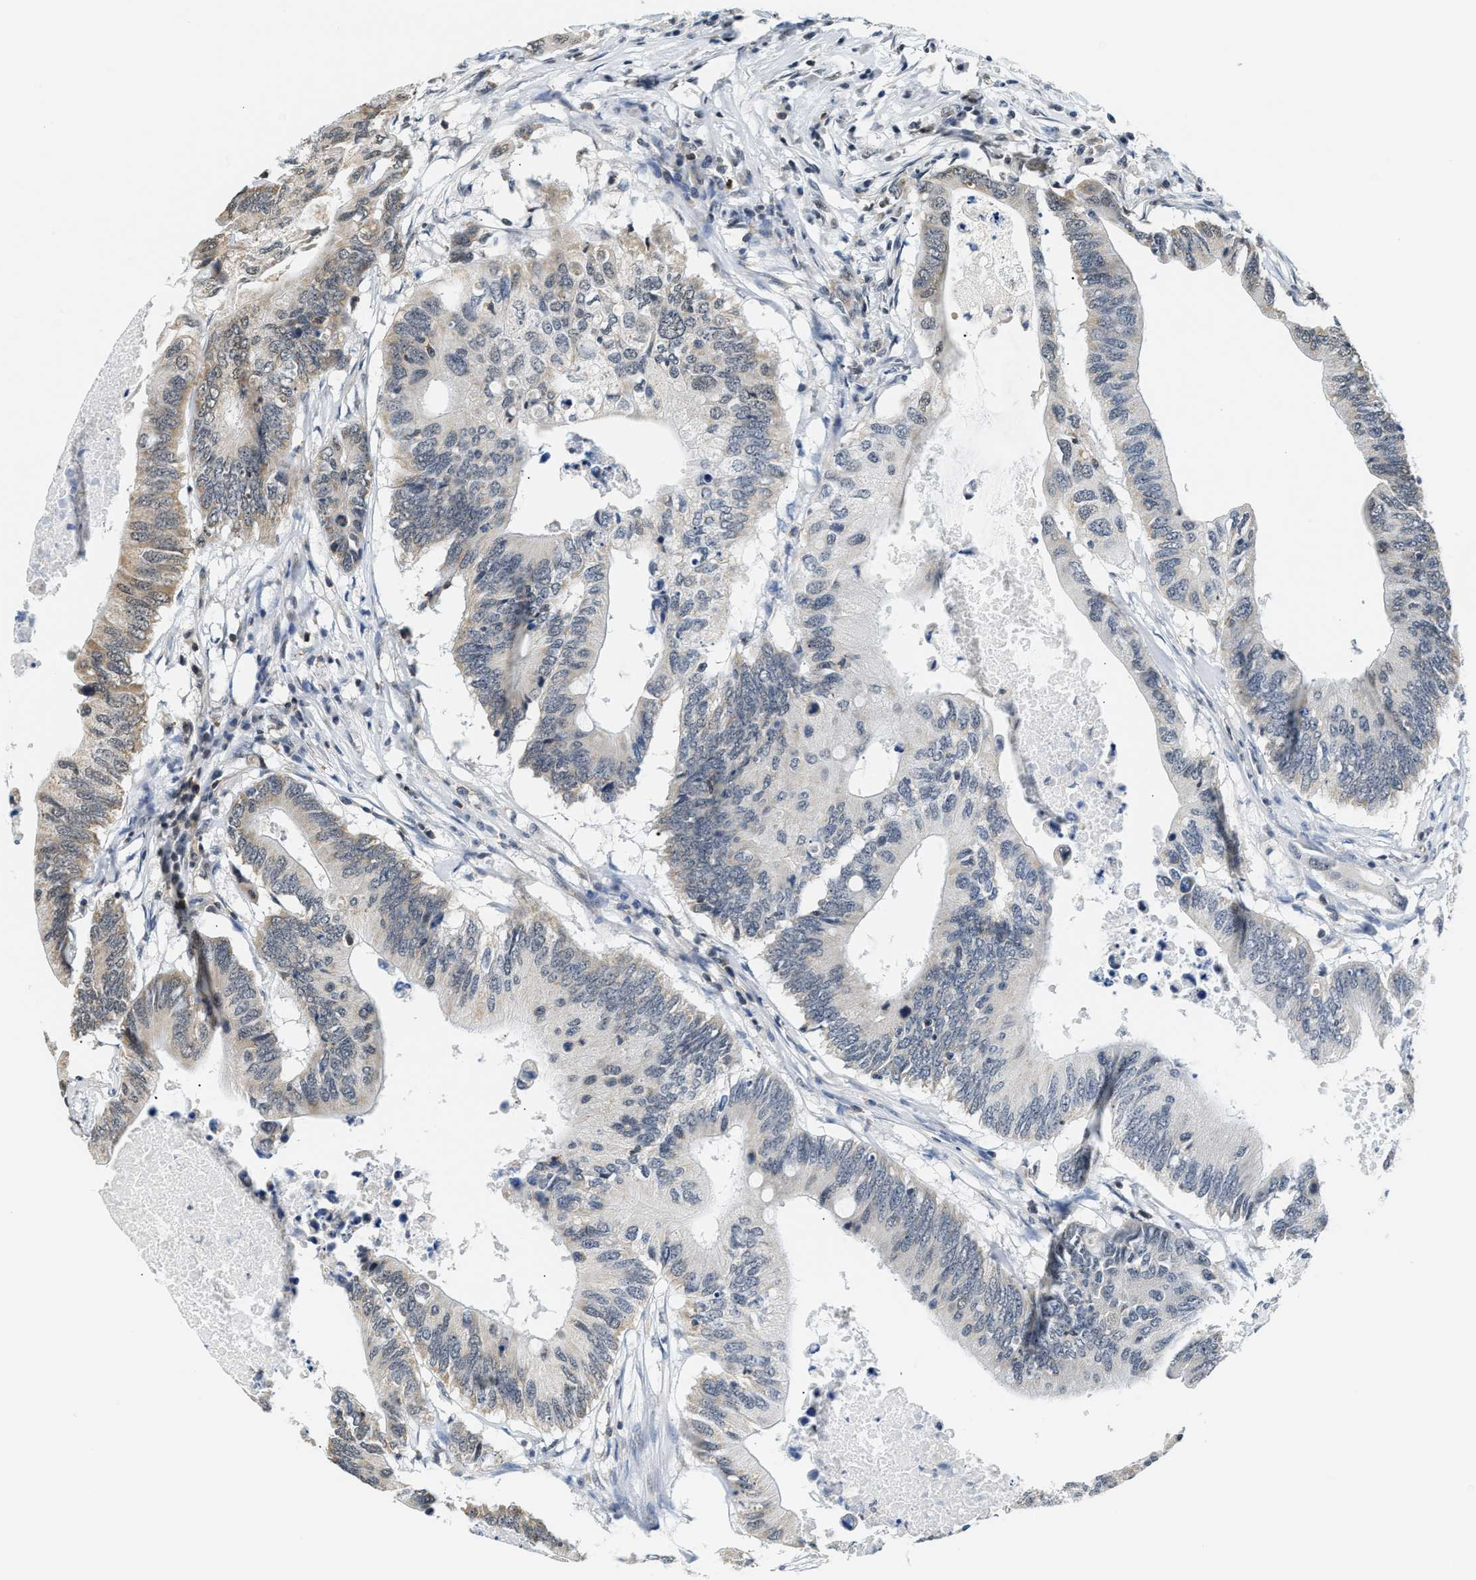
{"staining": {"intensity": "weak", "quantity": "25%-75%", "location": "cytoplasmic/membranous,nuclear"}, "tissue": "colorectal cancer", "cell_type": "Tumor cells", "image_type": "cancer", "snomed": [{"axis": "morphology", "description": "Adenocarcinoma, NOS"}, {"axis": "topography", "description": "Colon"}], "caption": "Protein staining of colorectal cancer (adenocarcinoma) tissue exhibits weak cytoplasmic/membranous and nuclear expression in approximately 25%-75% of tumor cells.", "gene": "STK10", "patient": {"sex": "male", "age": 71}}